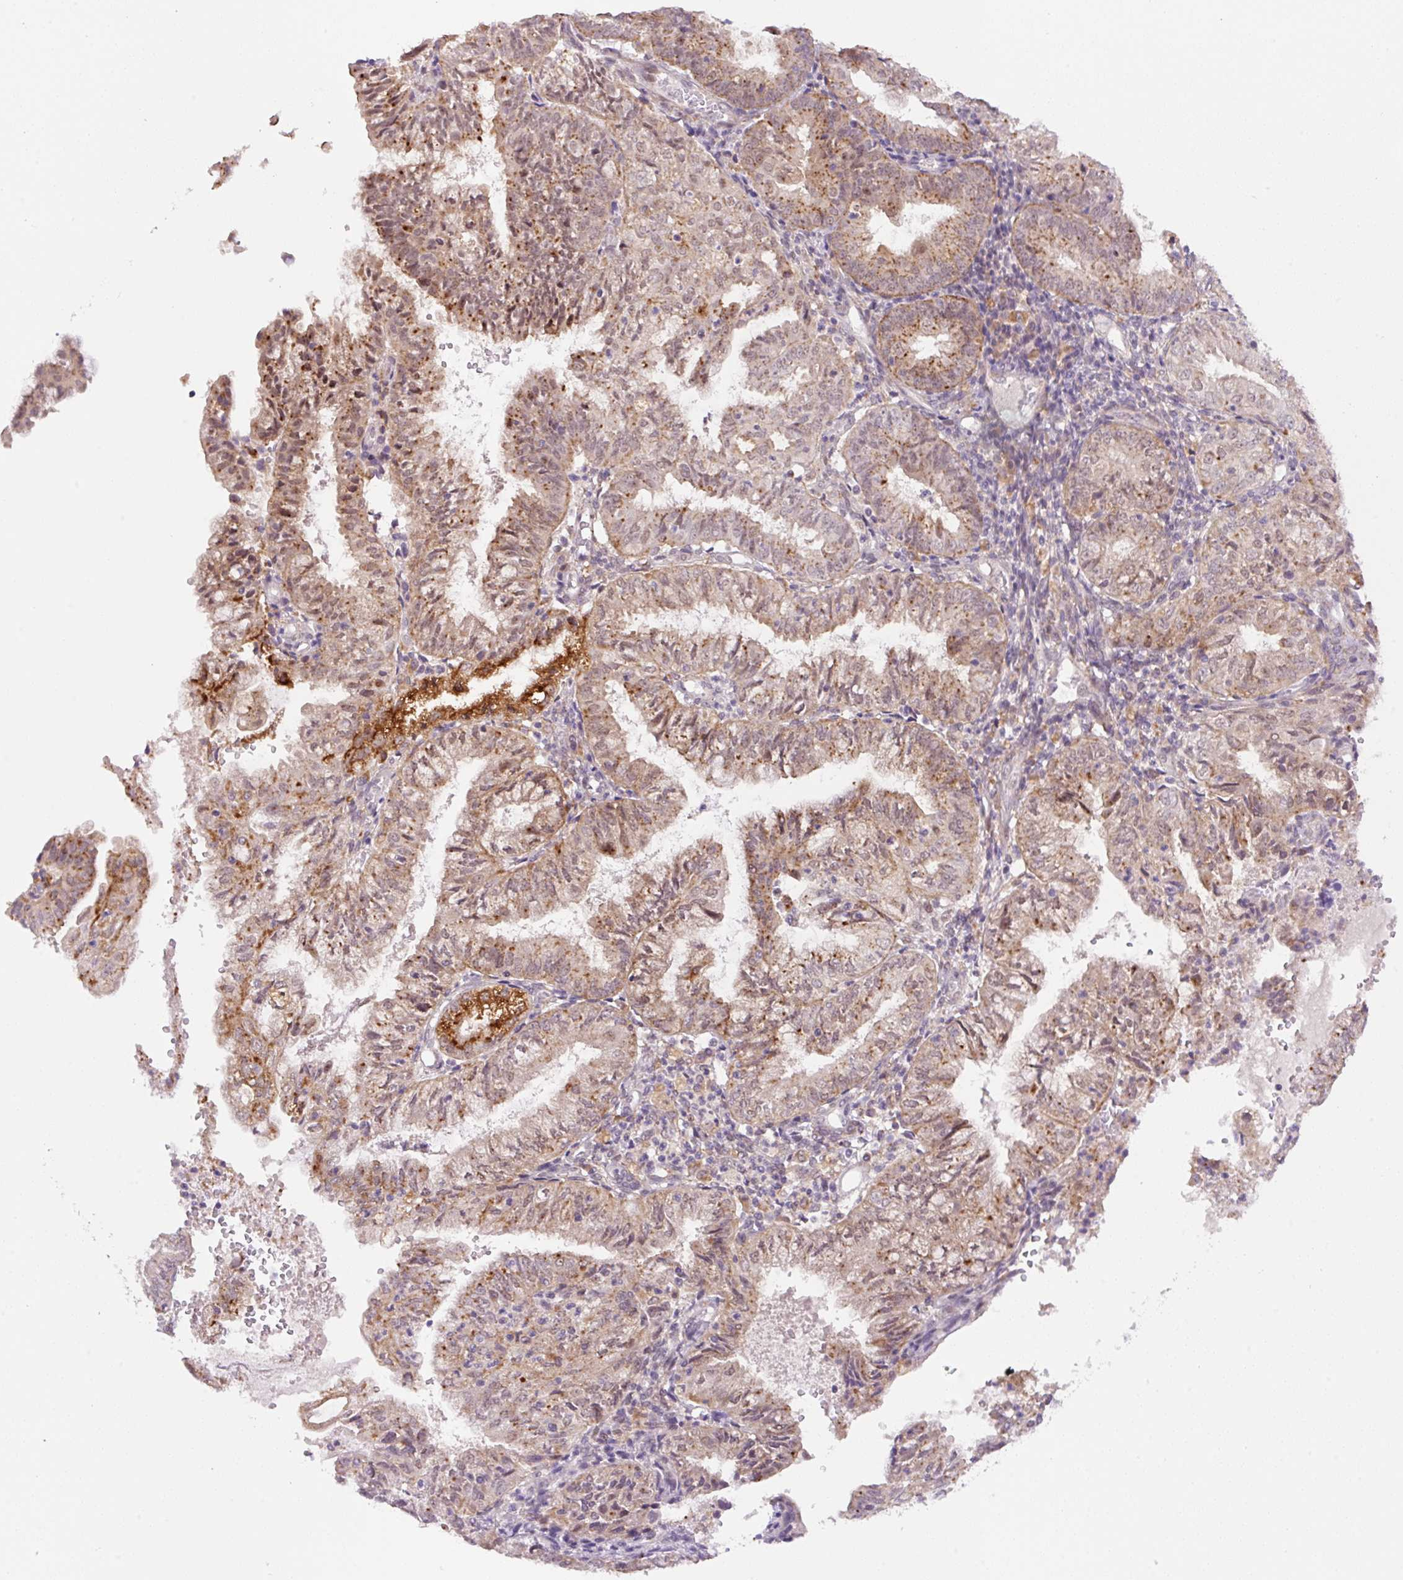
{"staining": {"intensity": "moderate", "quantity": ">75%", "location": "cytoplasmic/membranous,nuclear"}, "tissue": "endometrial cancer", "cell_type": "Tumor cells", "image_type": "cancer", "snomed": [{"axis": "morphology", "description": "Adenocarcinoma, NOS"}, {"axis": "topography", "description": "Endometrium"}], "caption": "Tumor cells show medium levels of moderate cytoplasmic/membranous and nuclear staining in about >75% of cells in endometrial cancer (adenocarcinoma). (Brightfield microscopy of DAB IHC at high magnification).", "gene": "CEBPZOS", "patient": {"sex": "female", "age": 55}}